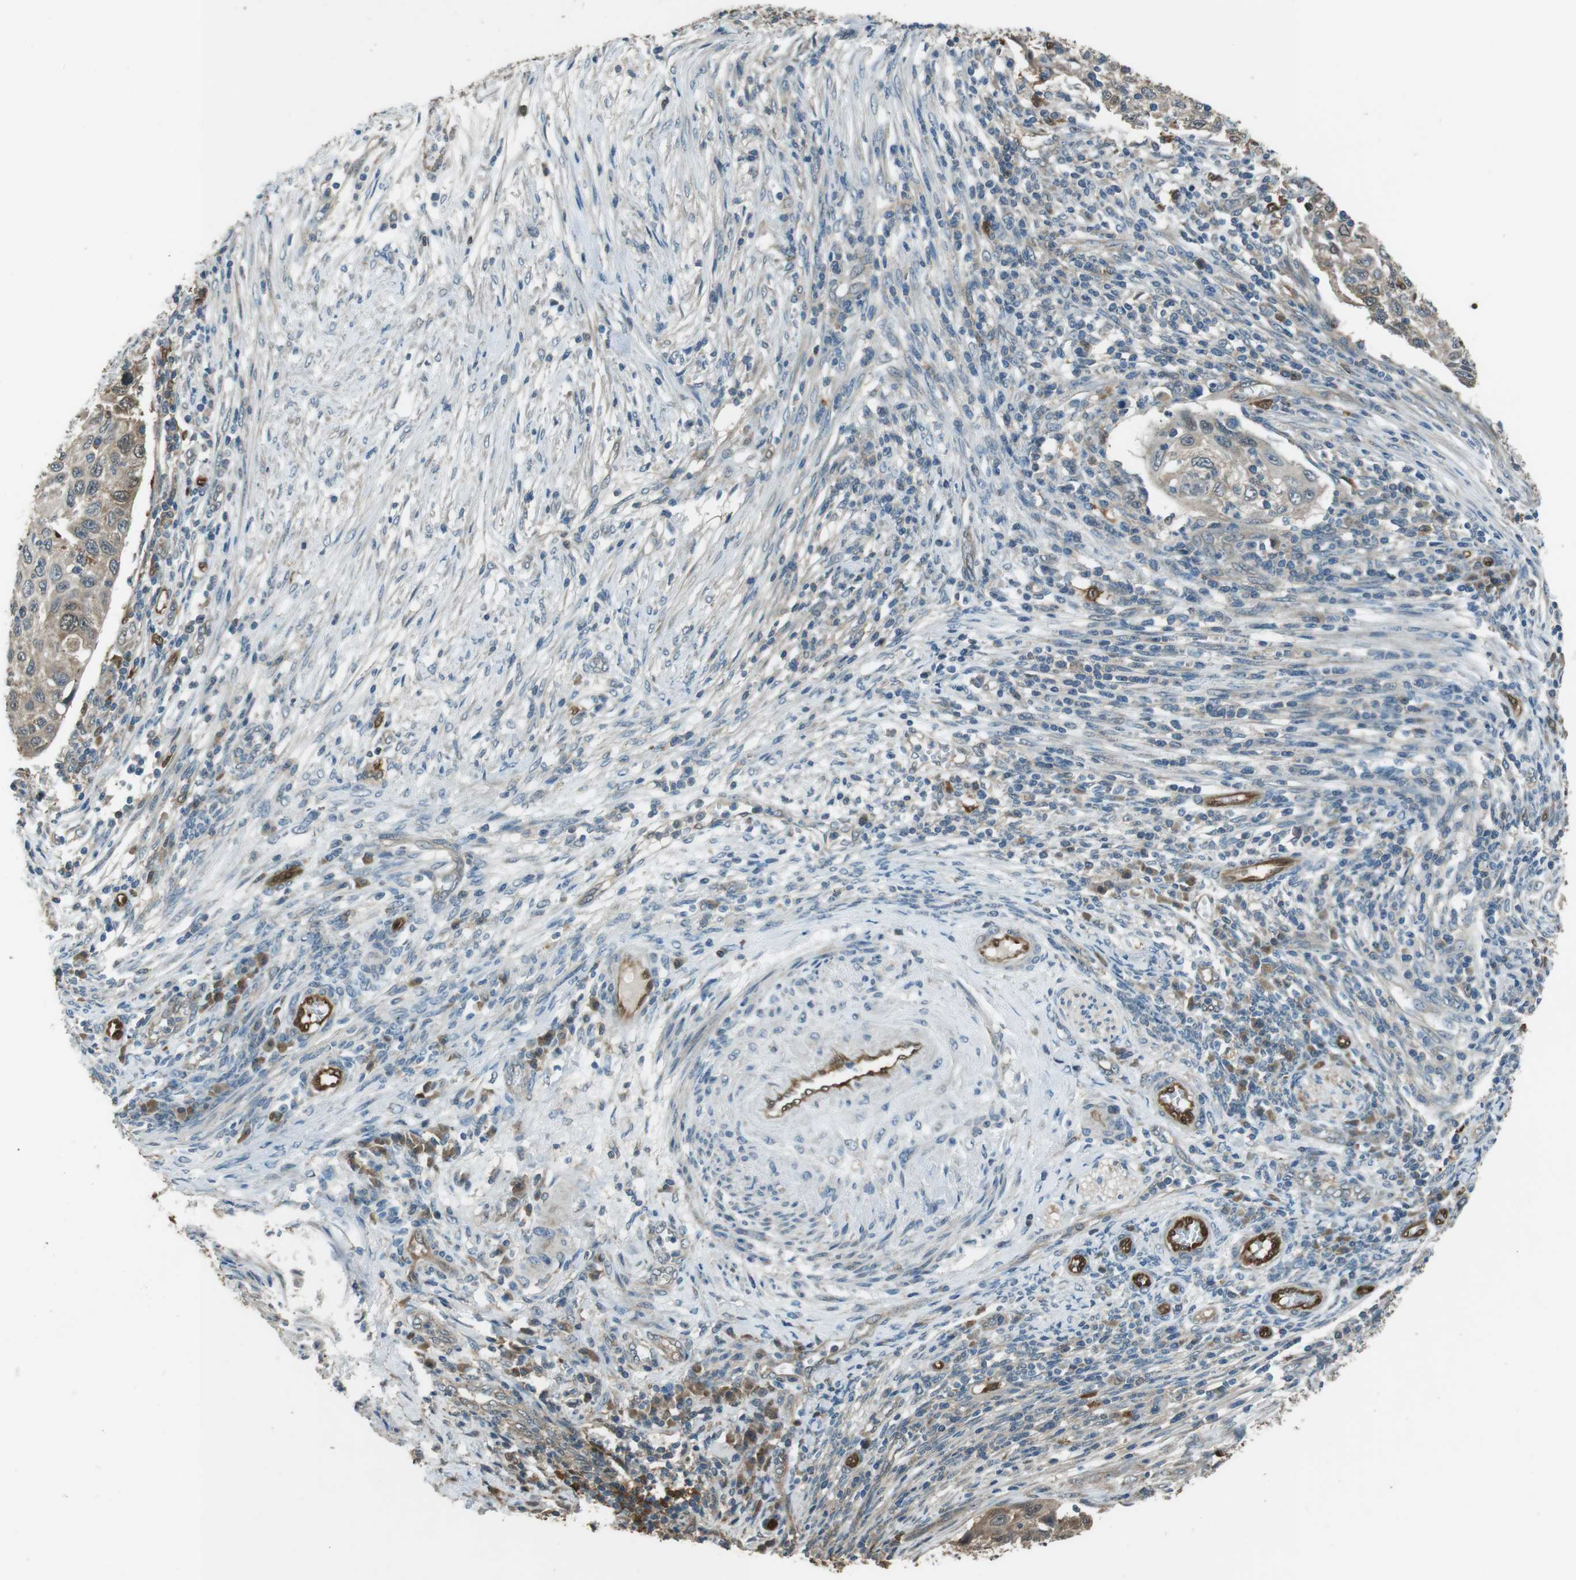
{"staining": {"intensity": "weak", "quantity": "25%-75%", "location": "cytoplasmic/membranous"}, "tissue": "cervical cancer", "cell_type": "Tumor cells", "image_type": "cancer", "snomed": [{"axis": "morphology", "description": "Squamous cell carcinoma, NOS"}, {"axis": "topography", "description": "Cervix"}], "caption": "IHC (DAB (3,3'-diaminobenzidine)) staining of human cervical squamous cell carcinoma displays weak cytoplasmic/membranous protein expression in approximately 25%-75% of tumor cells.", "gene": "MFAP3", "patient": {"sex": "female", "age": 70}}